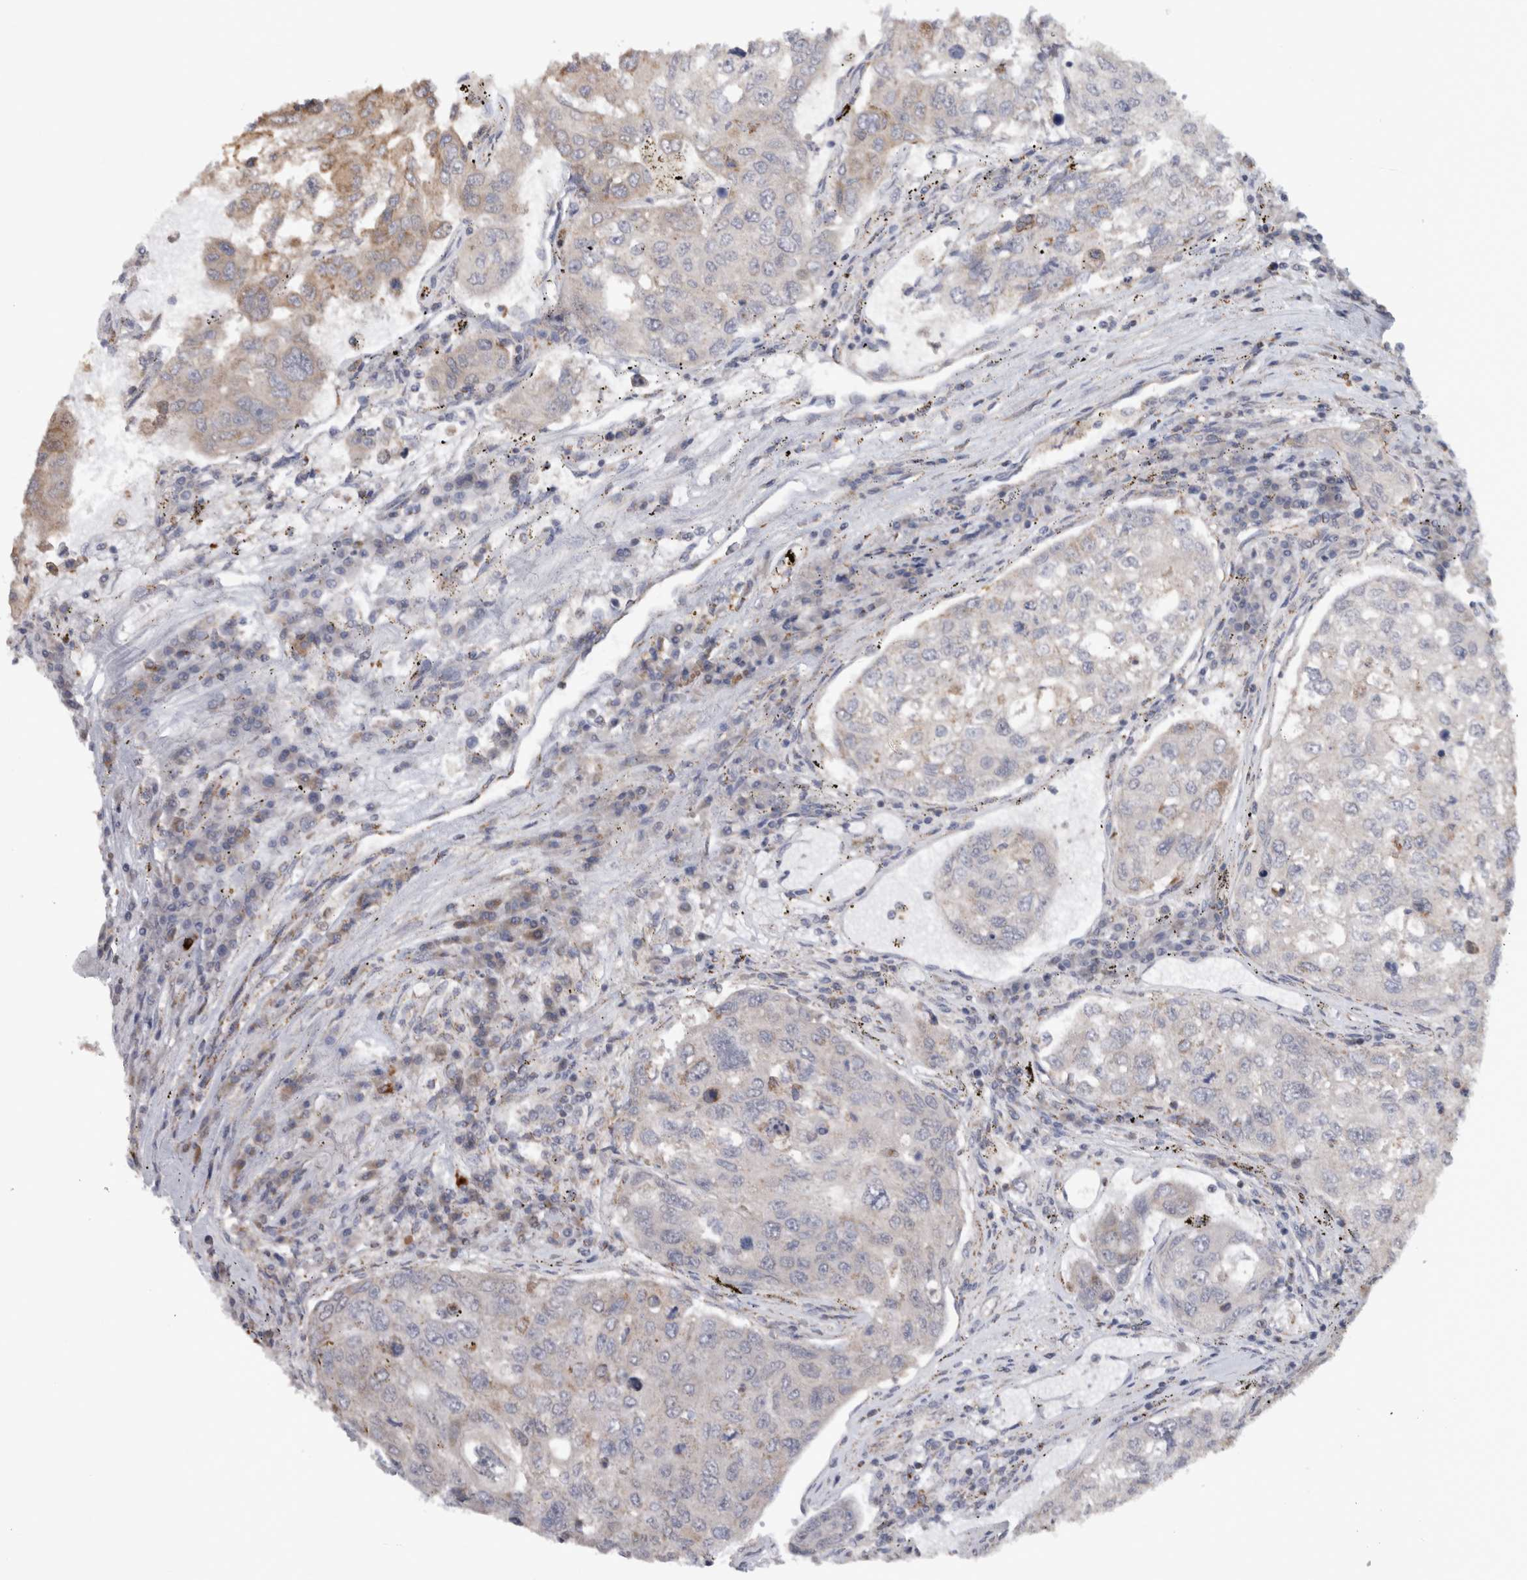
{"staining": {"intensity": "negative", "quantity": "none", "location": "none"}, "tissue": "urothelial cancer", "cell_type": "Tumor cells", "image_type": "cancer", "snomed": [{"axis": "morphology", "description": "Urothelial carcinoma, High grade"}, {"axis": "topography", "description": "Lymph node"}, {"axis": "topography", "description": "Urinary bladder"}], "caption": "Human high-grade urothelial carcinoma stained for a protein using immunohistochemistry (IHC) exhibits no staining in tumor cells.", "gene": "RAB18", "patient": {"sex": "male", "age": 51}}